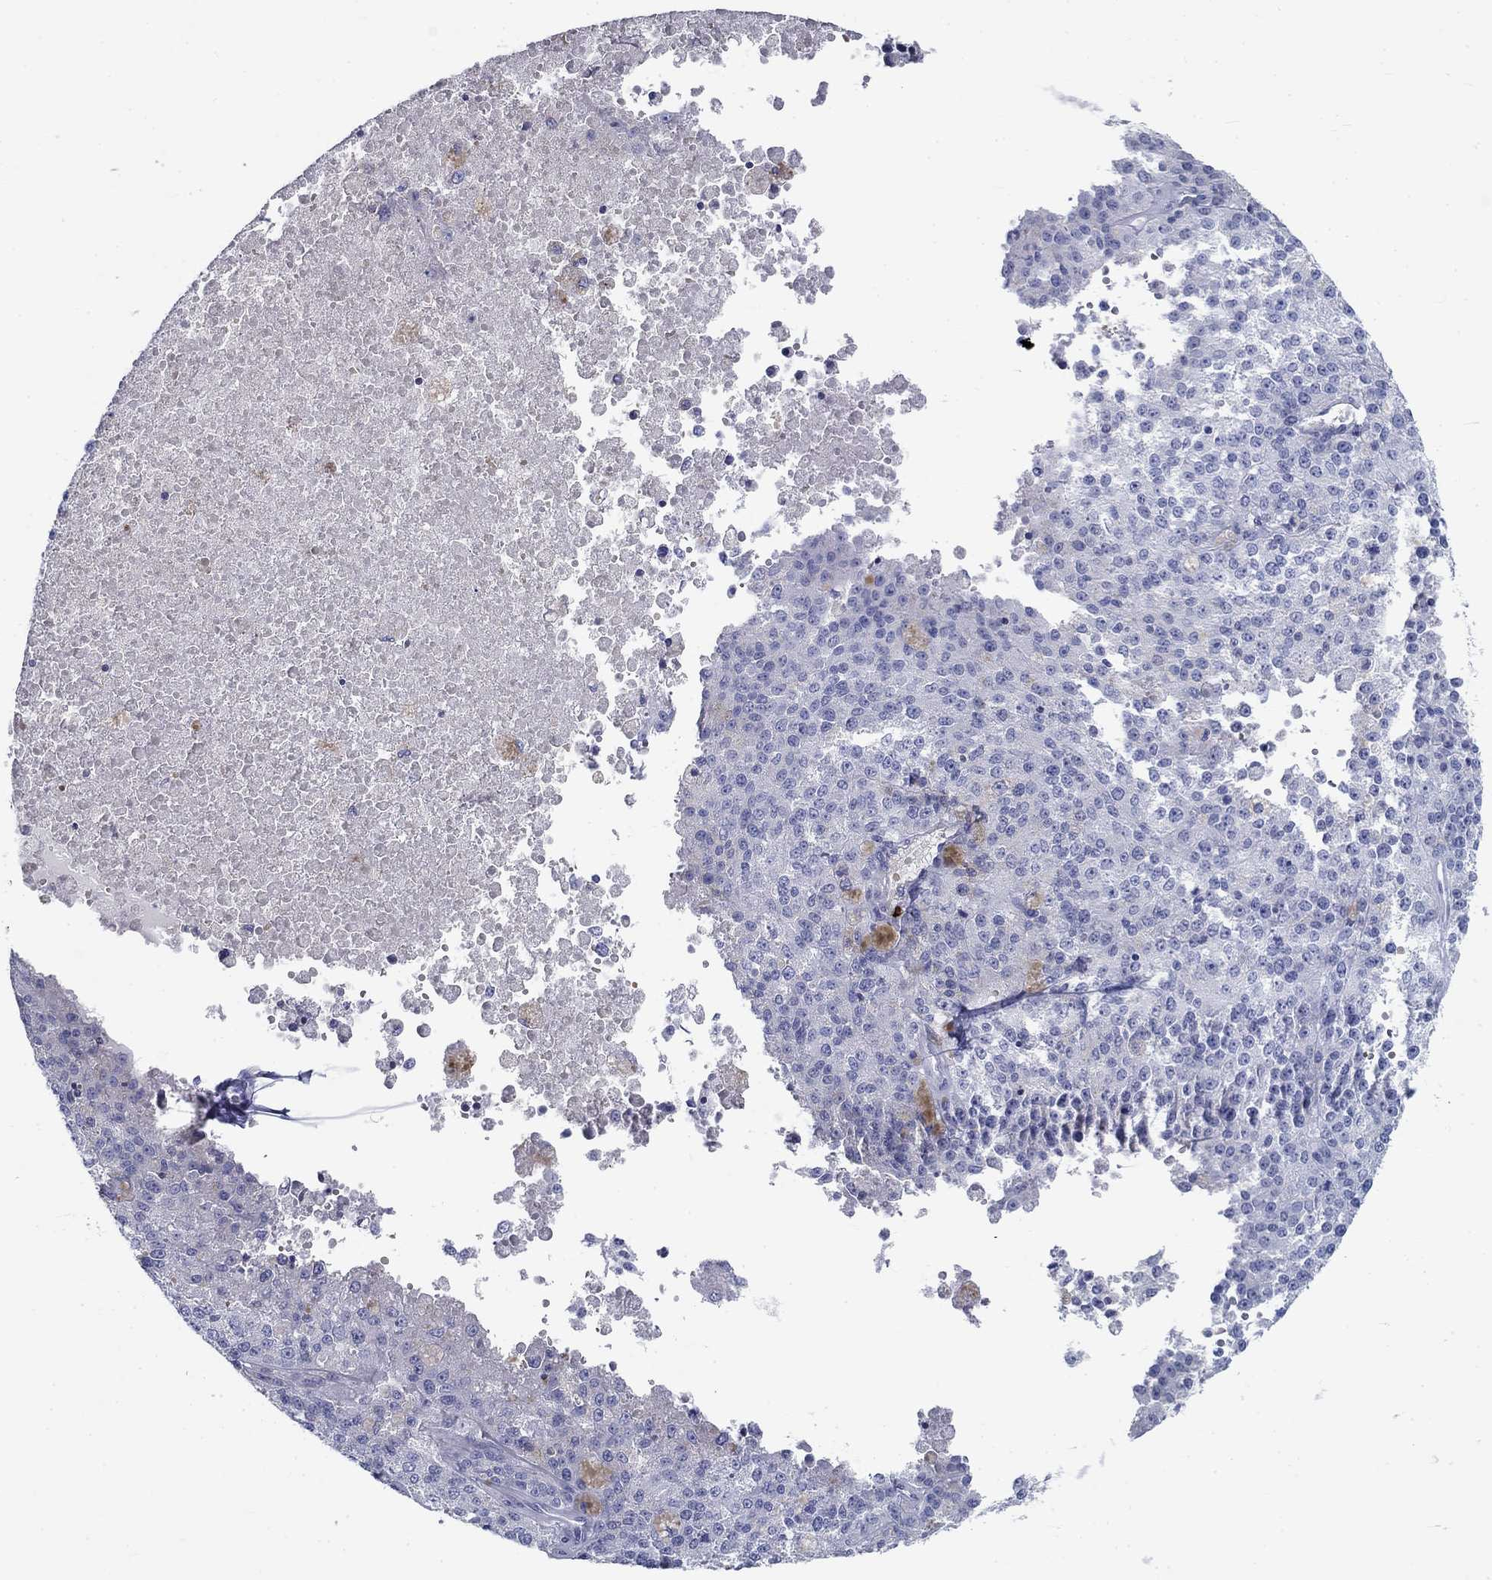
{"staining": {"intensity": "negative", "quantity": "none", "location": "none"}, "tissue": "melanoma", "cell_type": "Tumor cells", "image_type": "cancer", "snomed": [{"axis": "morphology", "description": "Malignant melanoma, Metastatic site"}, {"axis": "topography", "description": "Lymph node"}], "caption": "There is no significant expression in tumor cells of melanoma. Brightfield microscopy of immunohistochemistry (IHC) stained with DAB (brown) and hematoxylin (blue), captured at high magnification.", "gene": "CD40LG", "patient": {"sex": "female", "age": 64}}